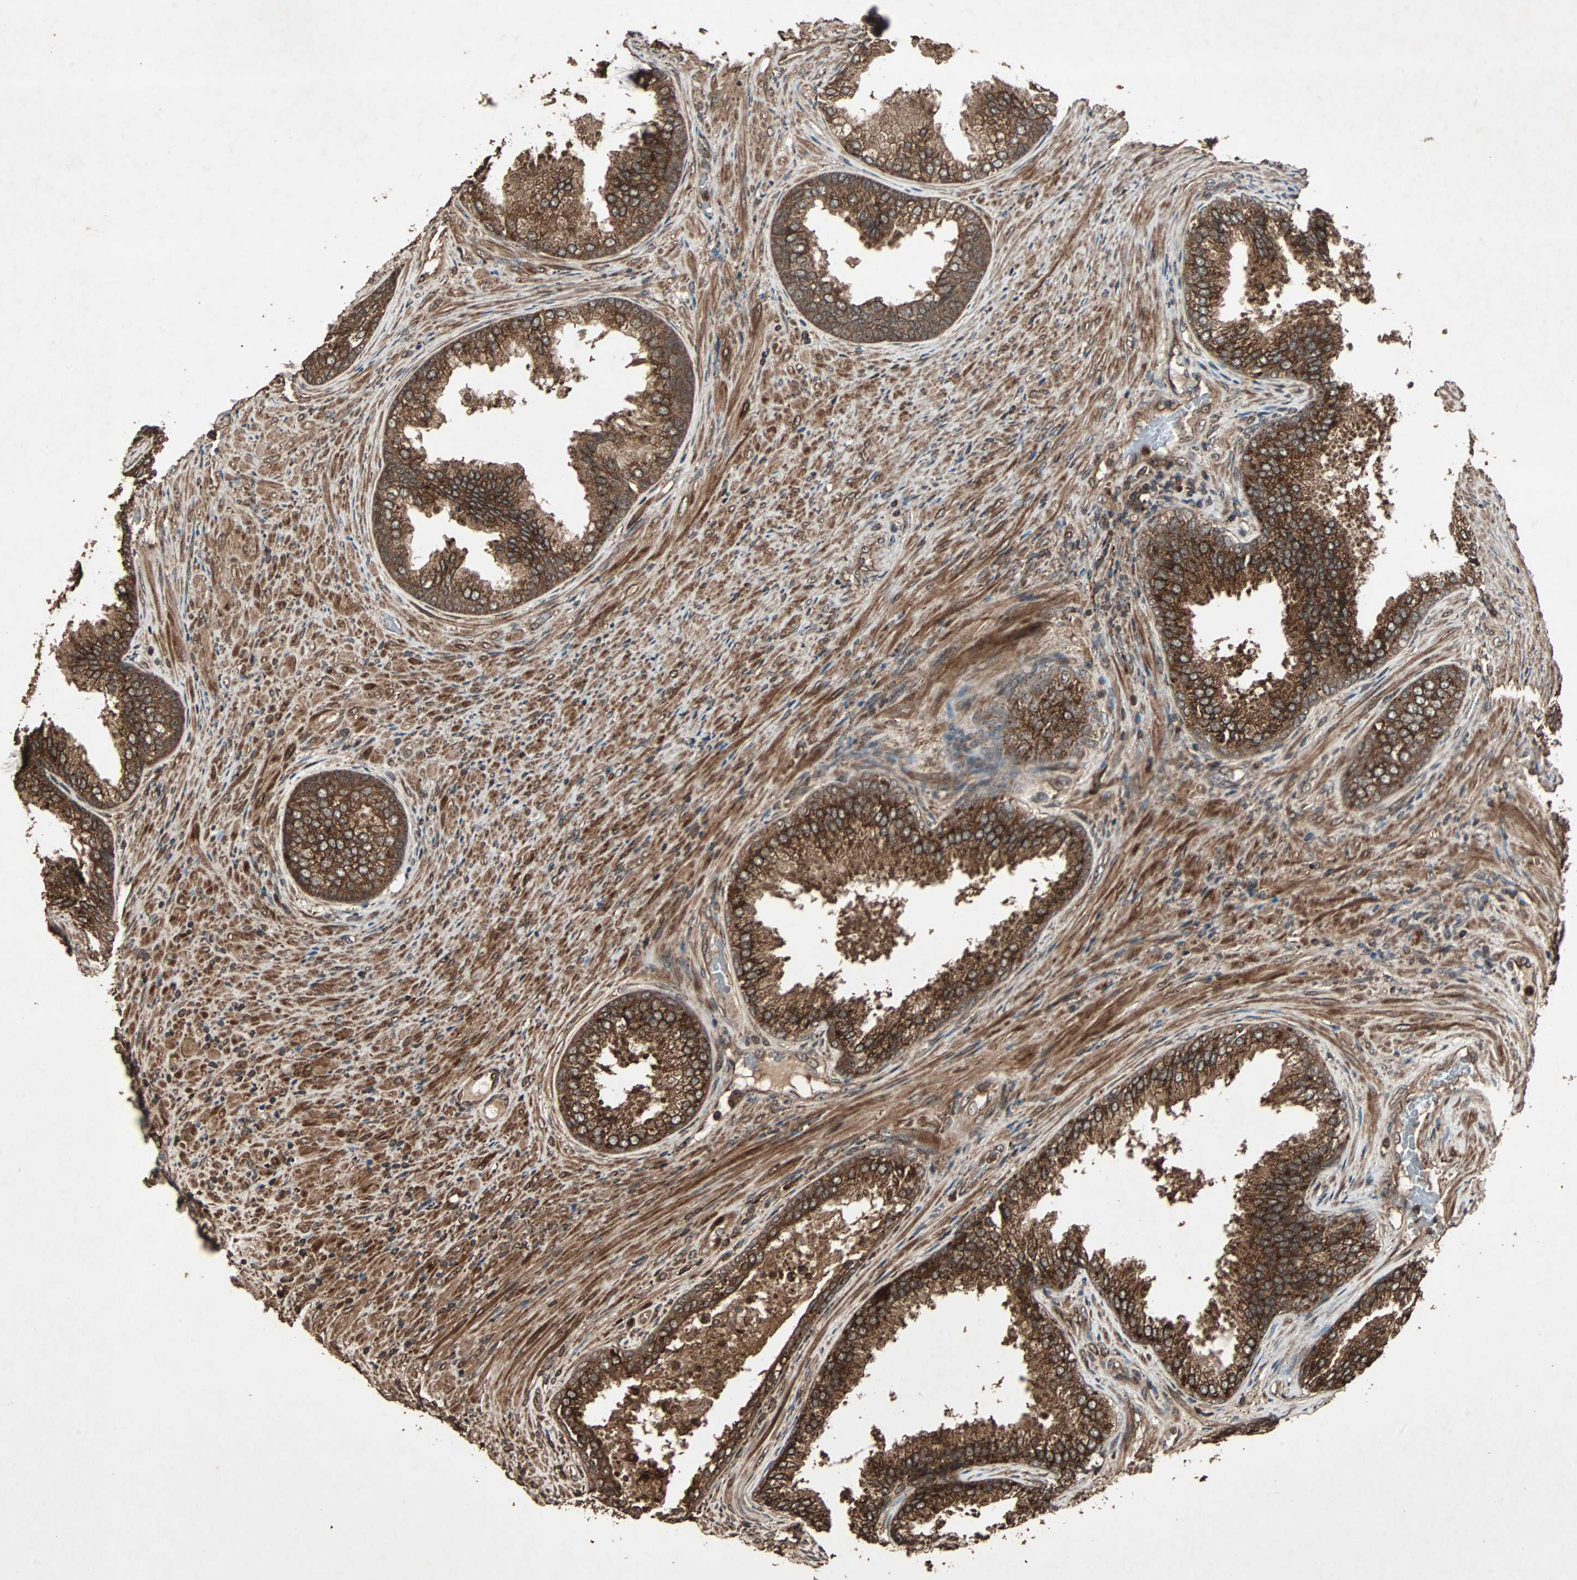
{"staining": {"intensity": "strong", "quantity": ">75%", "location": "cytoplasmic/membranous"}, "tissue": "prostate", "cell_type": "Glandular cells", "image_type": "normal", "snomed": [{"axis": "morphology", "description": "Normal tissue, NOS"}, {"axis": "topography", "description": "Prostate"}], "caption": "IHC (DAB (3,3'-diaminobenzidine)) staining of benign human prostate displays strong cytoplasmic/membranous protein staining in about >75% of glandular cells.", "gene": "LAMTOR5", "patient": {"sex": "male", "age": 76}}